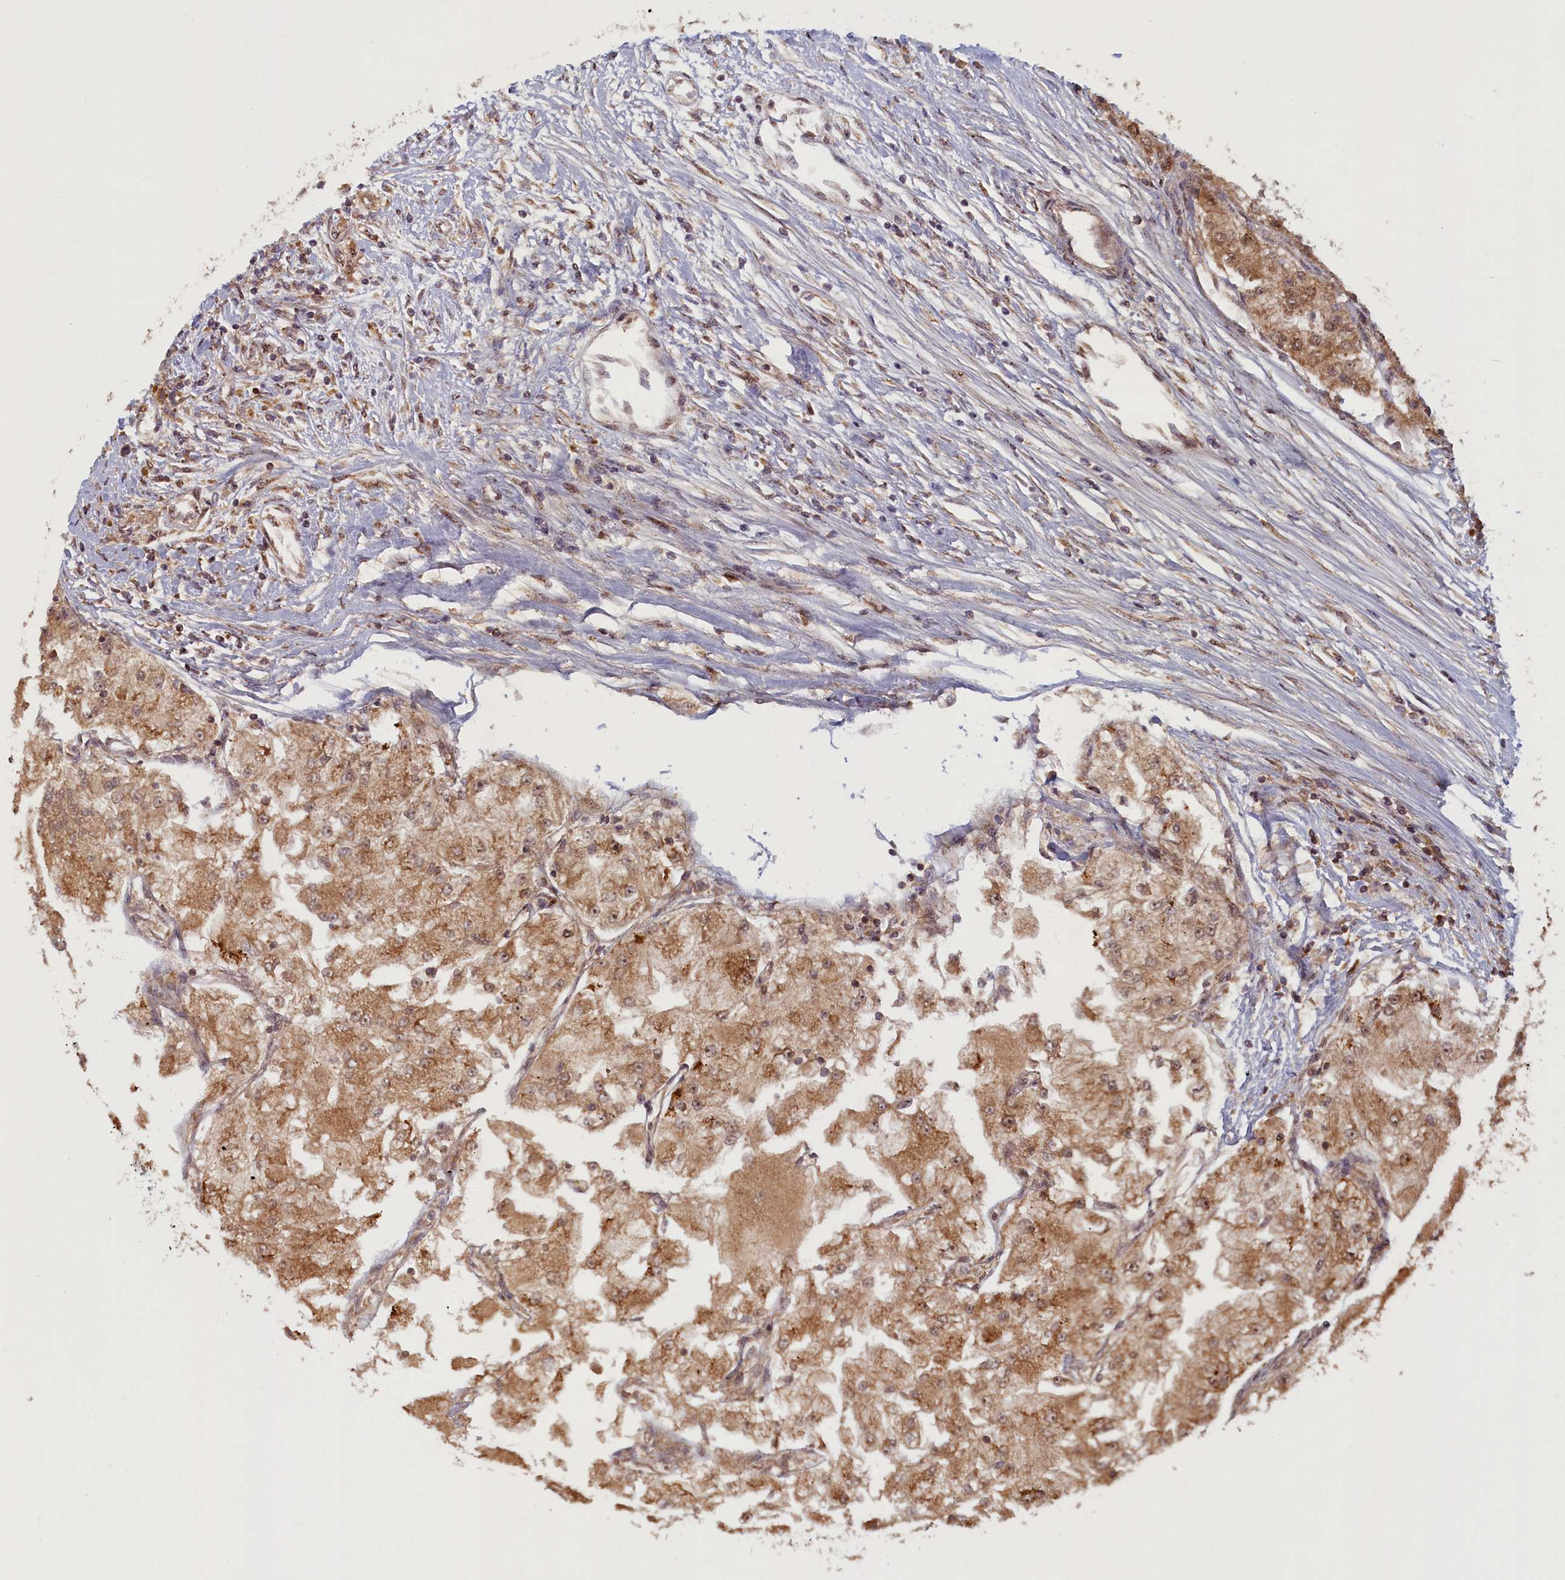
{"staining": {"intensity": "moderate", "quantity": ">75%", "location": "cytoplasmic/membranous"}, "tissue": "renal cancer", "cell_type": "Tumor cells", "image_type": "cancer", "snomed": [{"axis": "morphology", "description": "Adenocarcinoma, NOS"}, {"axis": "topography", "description": "Kidney"}], "caption": "Immunohistochemical staining of renal adenocarcinoma displays medium levels of moderate cytoplasmic/membranous staining in about >75% of tumor cells. Using DAB (brown) and hematoxylin (blue) stains, captured at high magnification using brightfield microscopy.", "gene": "PLA2G10", "patient": {"sex": "female", "age": 72}}